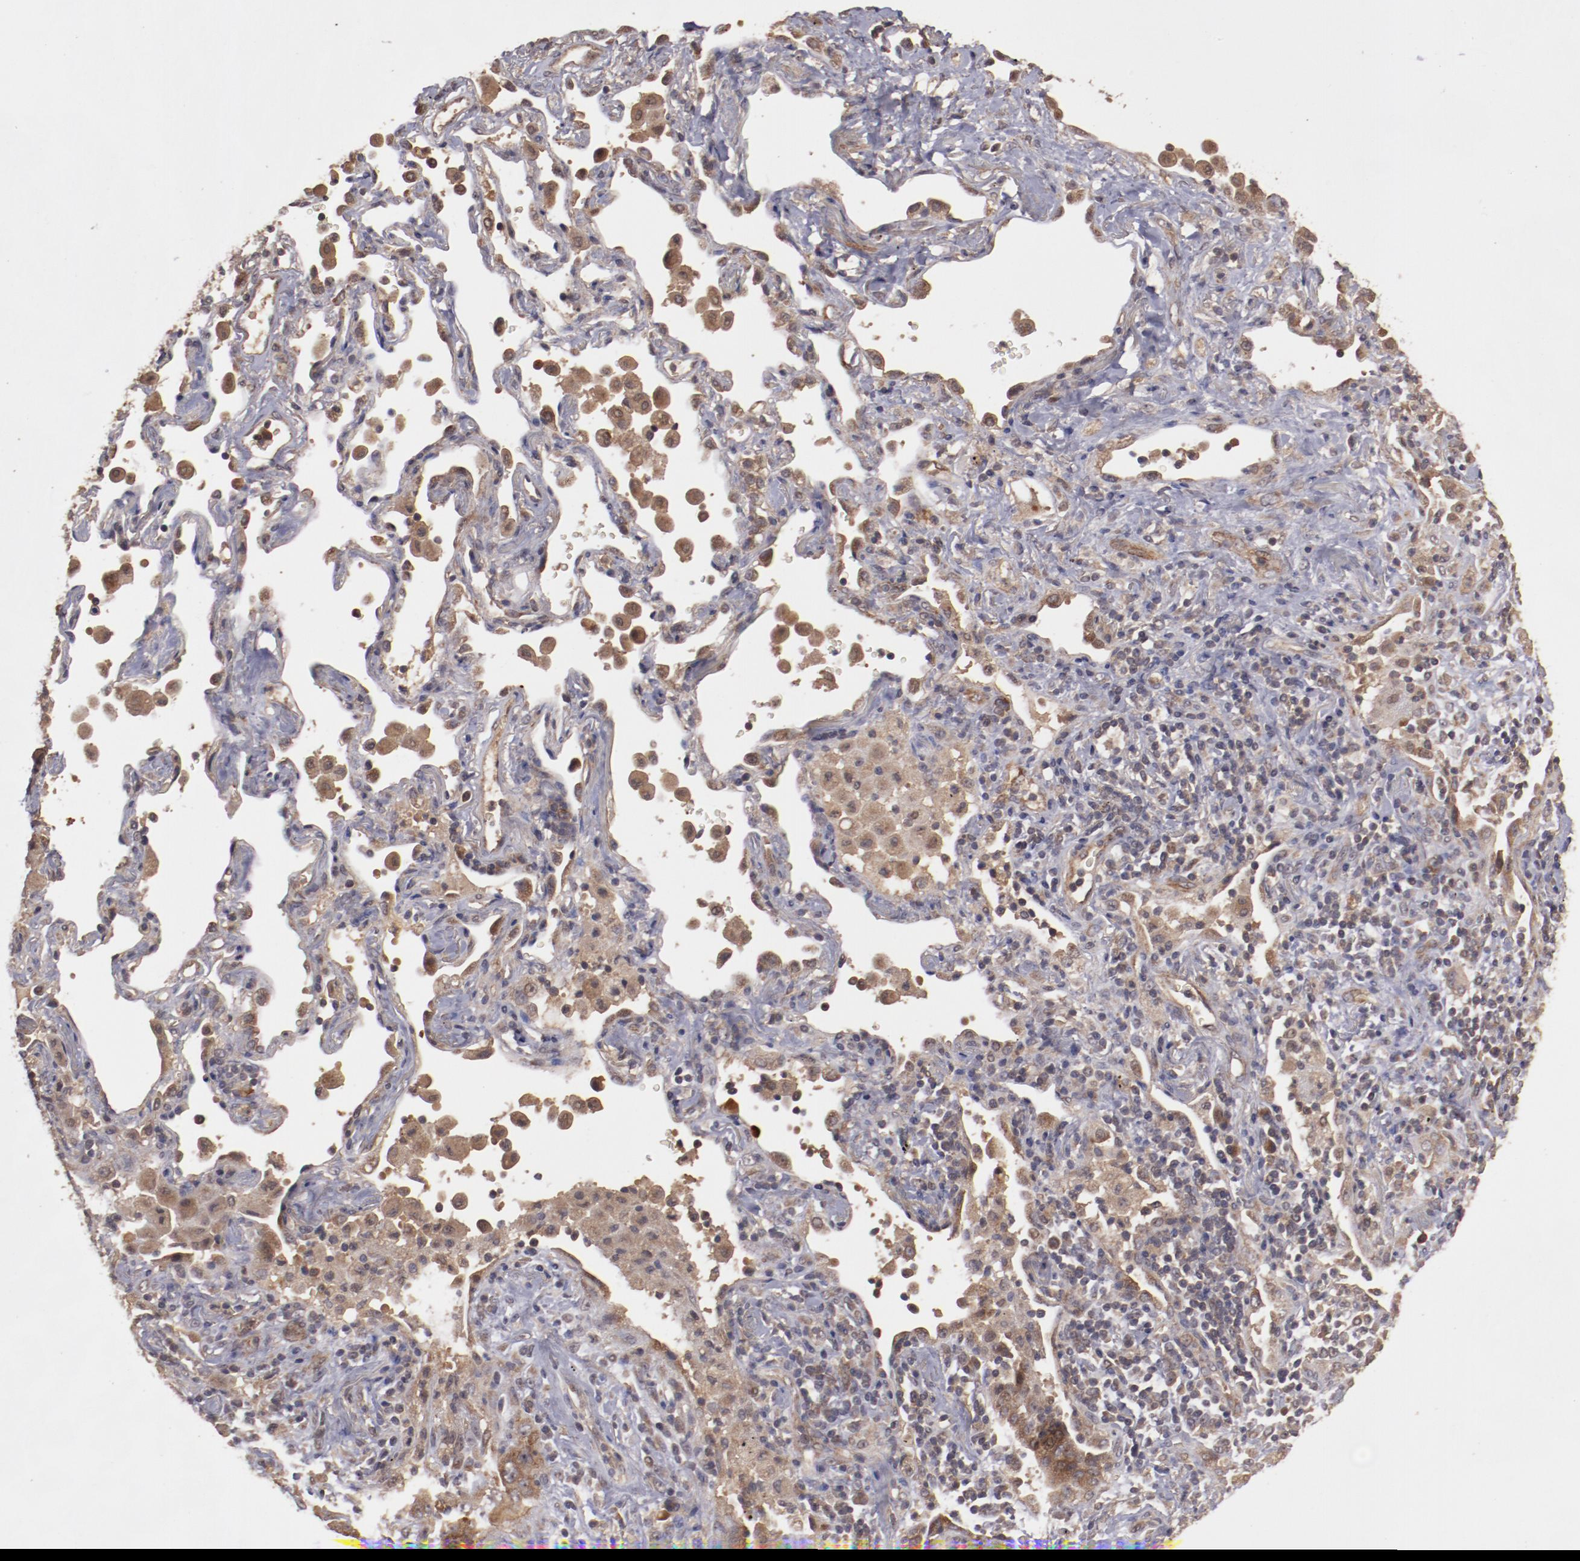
{"staining": {"intensity": "weak", "quantity": ">75%", "location": "cytoplasmic/membranous"}, "tissue": "lung cancer", "cell_type": "Tumor cells", "image_type": "cancer", "snomed": [{"axis": "morphology", "description": "Squamous cell carcinoma, NOS"}, {"axis": "topography", "description": "Lung"}], "caption": "Protein expression analysis of human squamous cell carcinoma (lung) reveals weak cytoplasmic/membranous staining in about >75% of tumor cells.", "gene": "TXNDC16", "patient": {"sex": "female", "age": 67}}